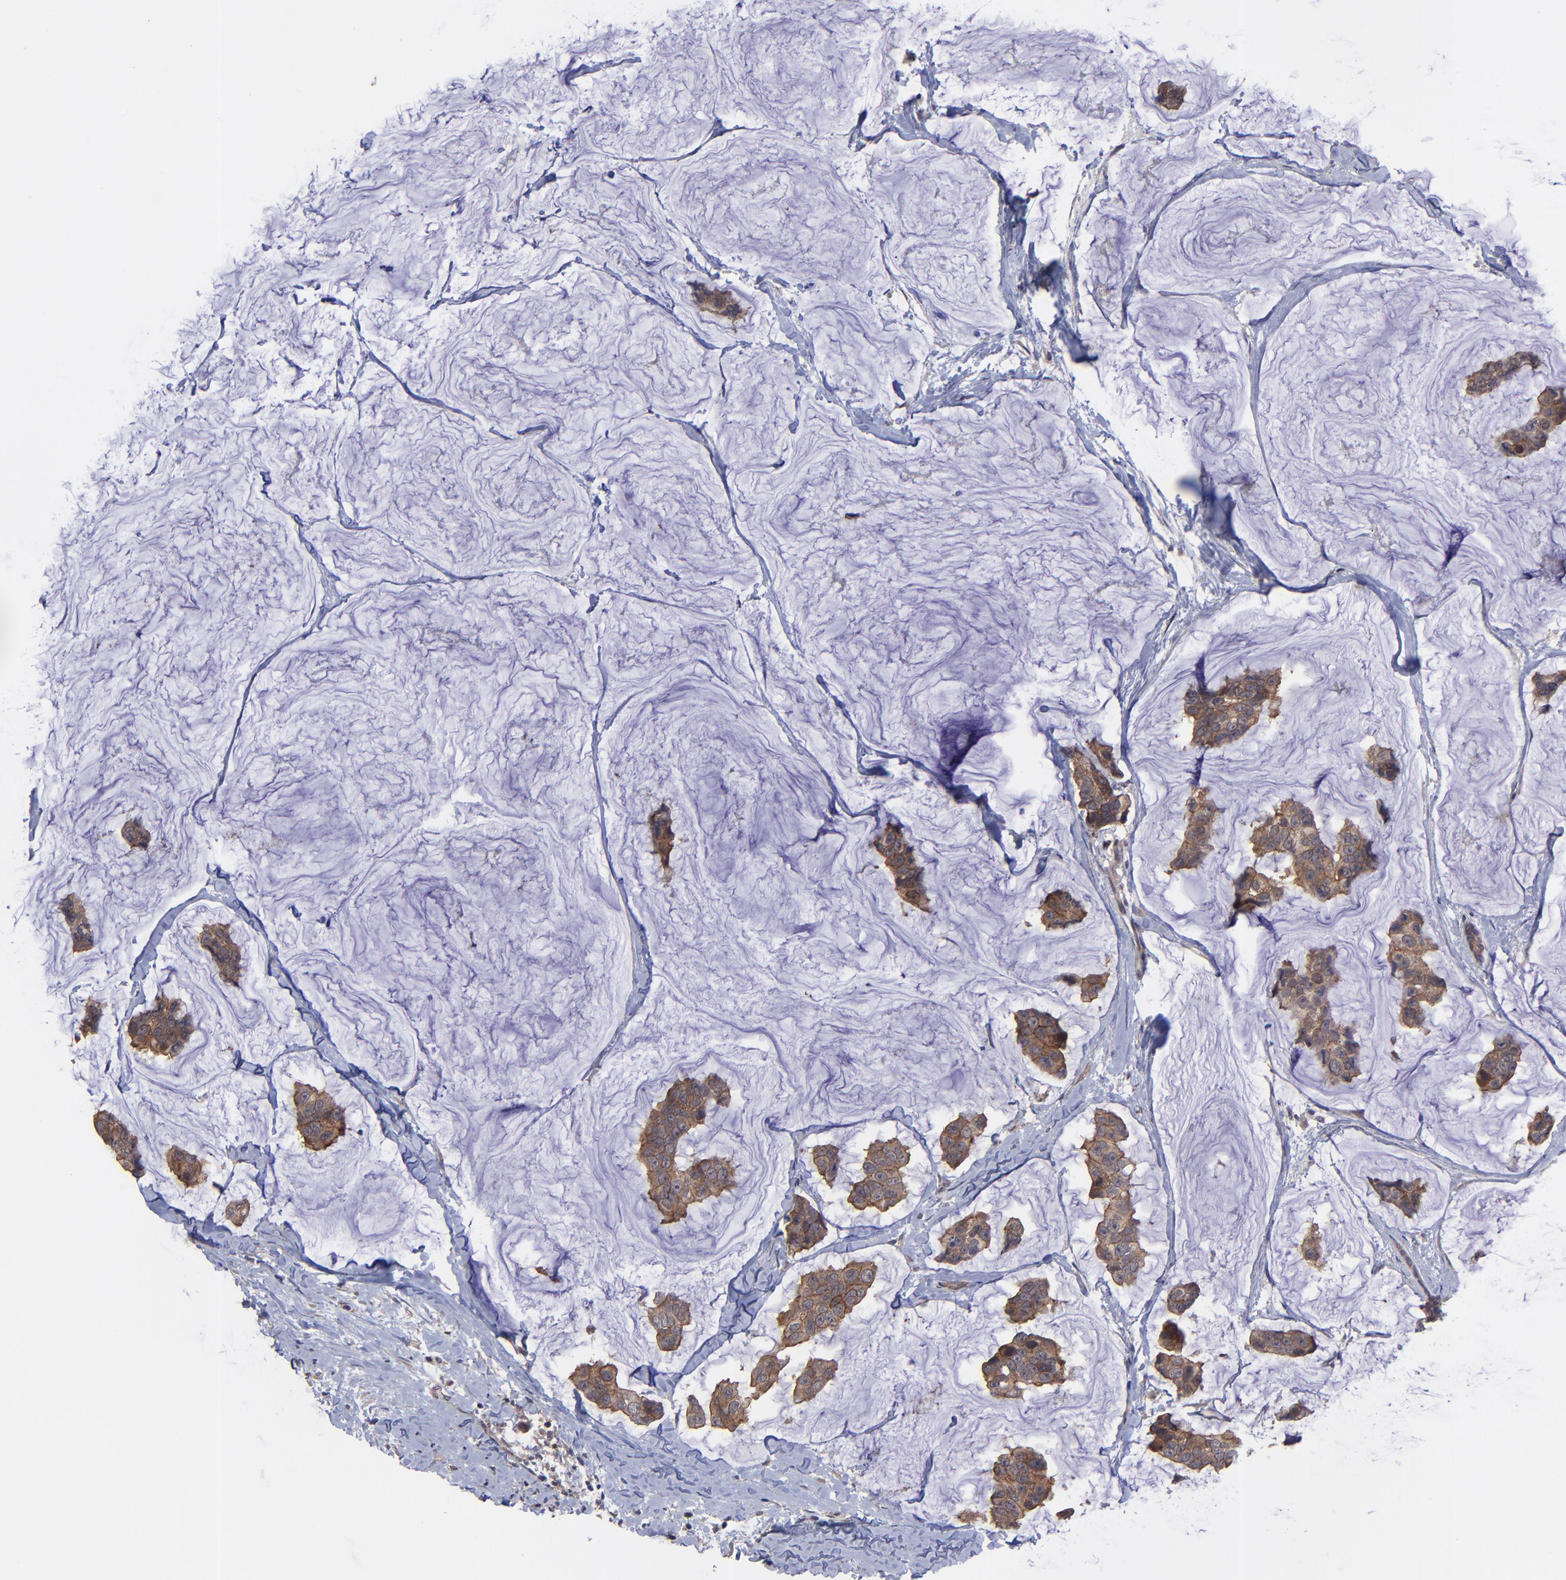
{"staining": {"intensity": "strong", "quantity": ">75%", "location": "cytoplasmic/membranous"}, "tissue": "breast cancer", "cell_type": "Tumor cells", "image_type": "cancer", "snomed": [{"axis": "morphology", "description": "Normal tissue, NOS"}, {"axis": "morphology", "description": "Duct carcinoma"}, {"axis": "topography", "description": "Breast"}], "caption": "Breast infiltrating ductal carcinoma tissue demonstrates strong cytoplasmic/membranous expression in approximately >75% of tumor cells The protein is shown in brown color, while the nuclei are stained blue.", "gene": "ZNF780B", "patient": {"sex": "female", "age": 50}}